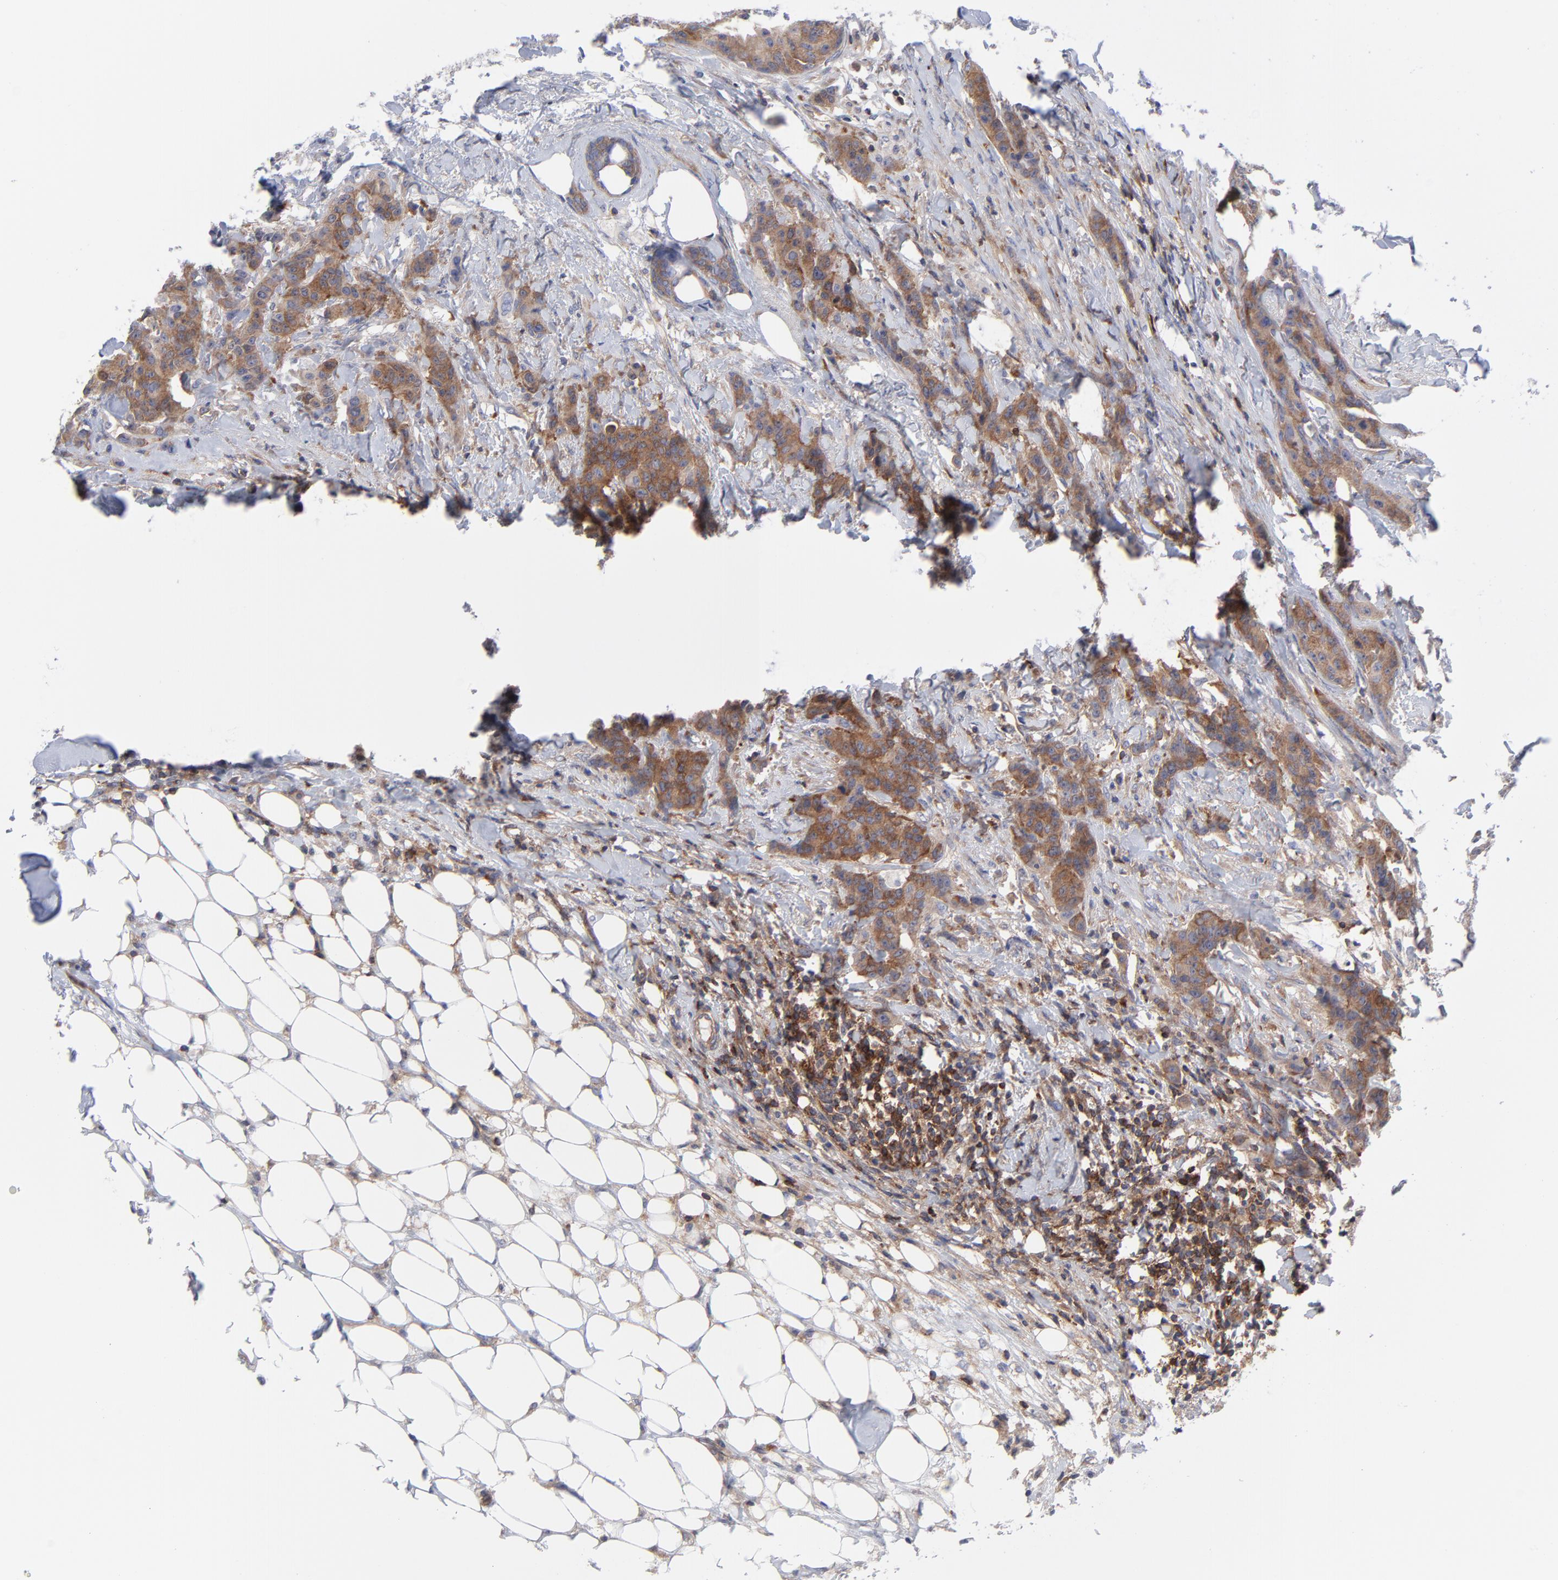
{"staining": {"intensity": "moderate", "quantity": ">75%", "location": "cytoplasmic/membranous"}, "tissue": "breast cancer", "cell_type": "Tumor cells", "image_type": "cancer", "snomed": [{"axis": "morphology", "description": "Duct carcinoma"}, {"axis": "topography", "description": "Breast"}], "caption": "Invasive ductal carcinoma (breast) tissue displays moderate cytoplasmic/membranous staining in approximately >75% of tumor cells", "gene": "NFKBIA", "patient": {"sex": "female", "age": 40}}